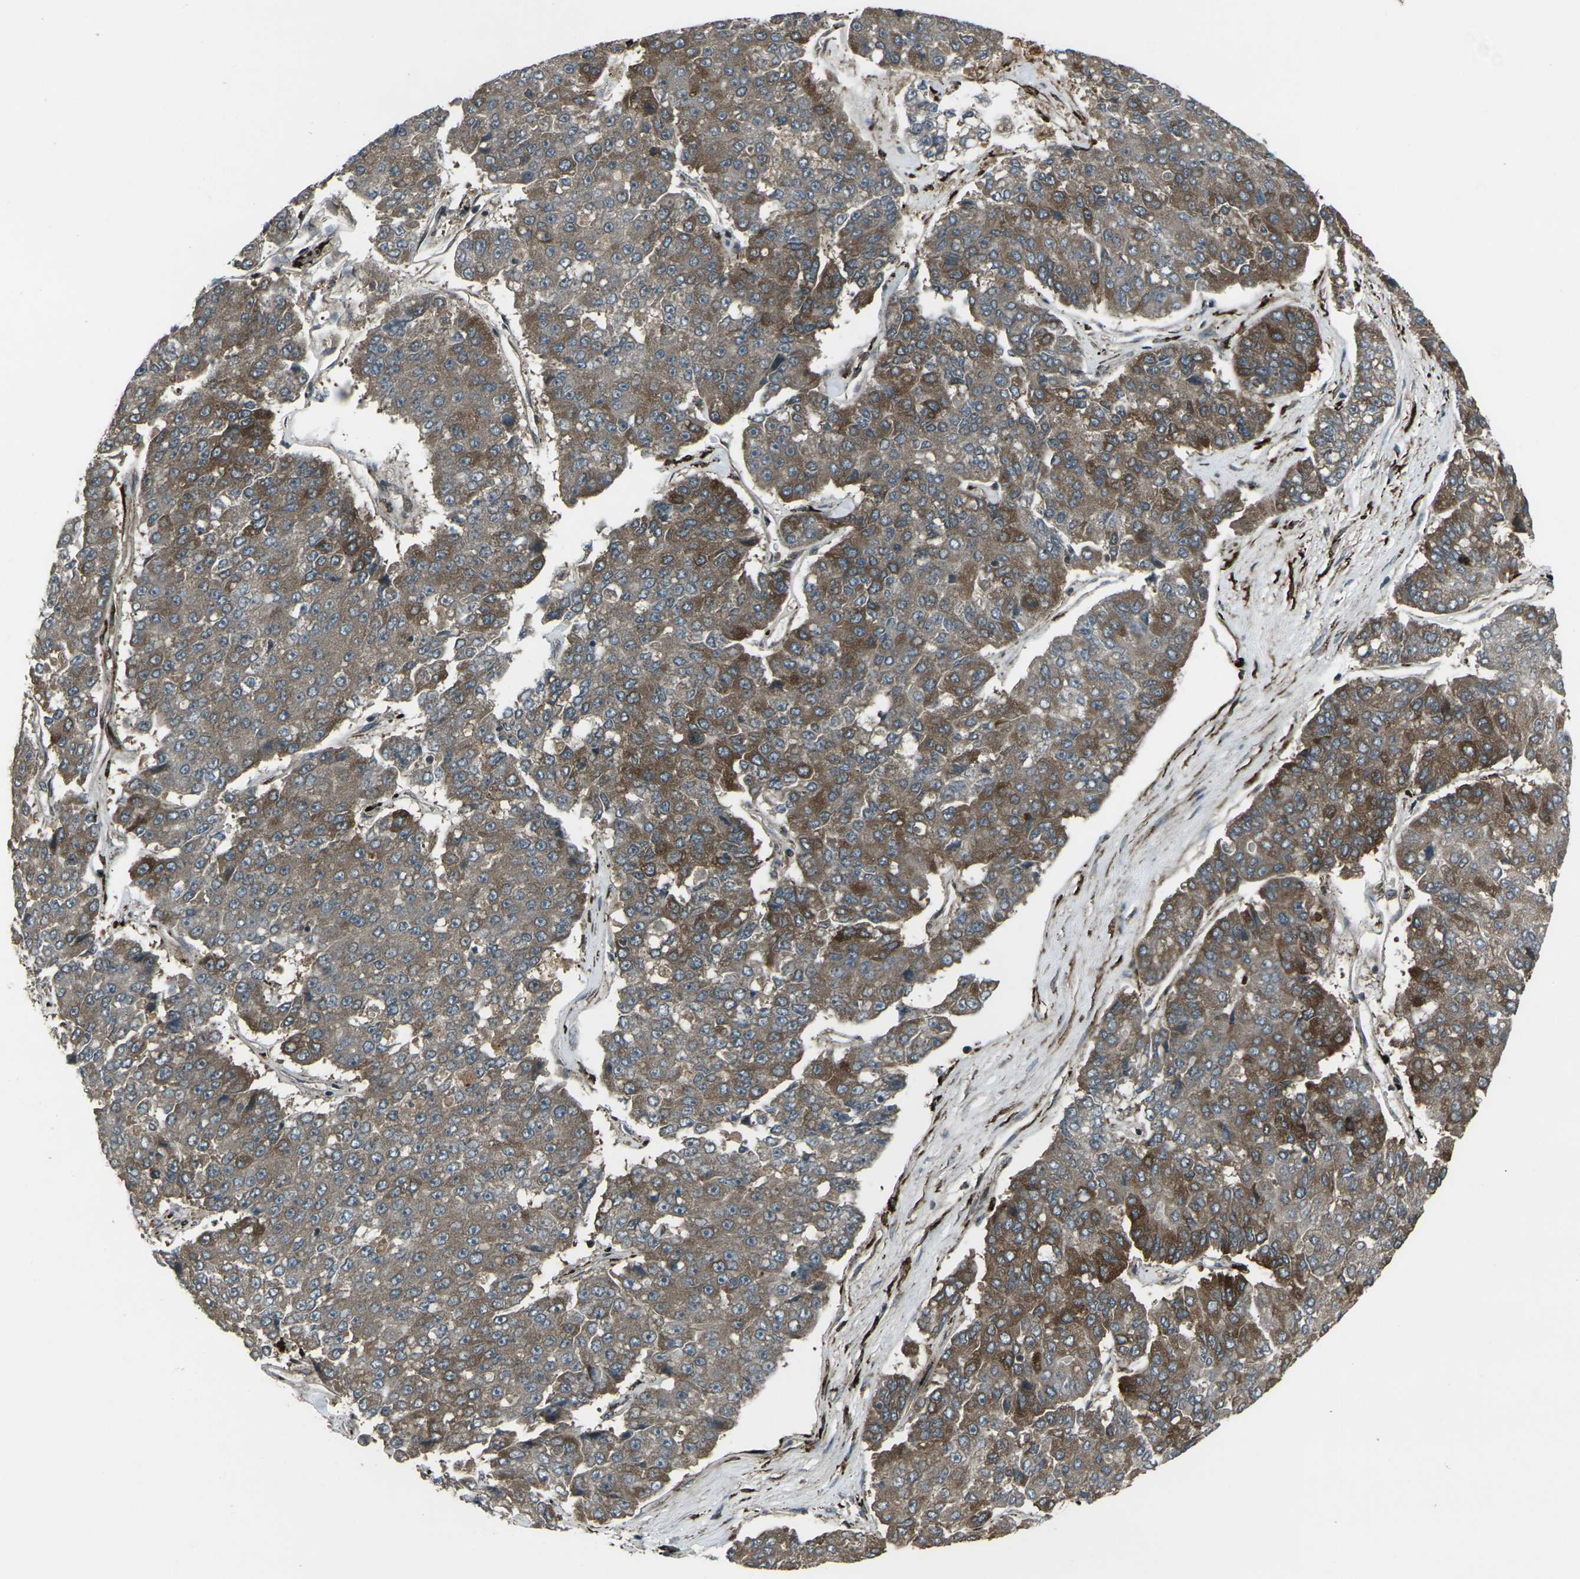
{"staining": {"intensity": "moderate", "quantity": ">75%", "location": "cytoplasmic/membranous"}, "tissue": "pancreatic cancer", "cell_type": "Tumor cells", "image_type": "cancer", "snomed": [{"axis": "morphology", "description": "Adenocarcinoma, NOS"}, {"axis": "topography", "description": "Pancreas"}], "caption": "Protein expression analysis of human pancreatic cancer reveals moderate cytoplasmic/membranous positivity in about >75% of tumor cells.", "gene": "LSMEM1", "patient": {"sex": "male", "age": 50}}